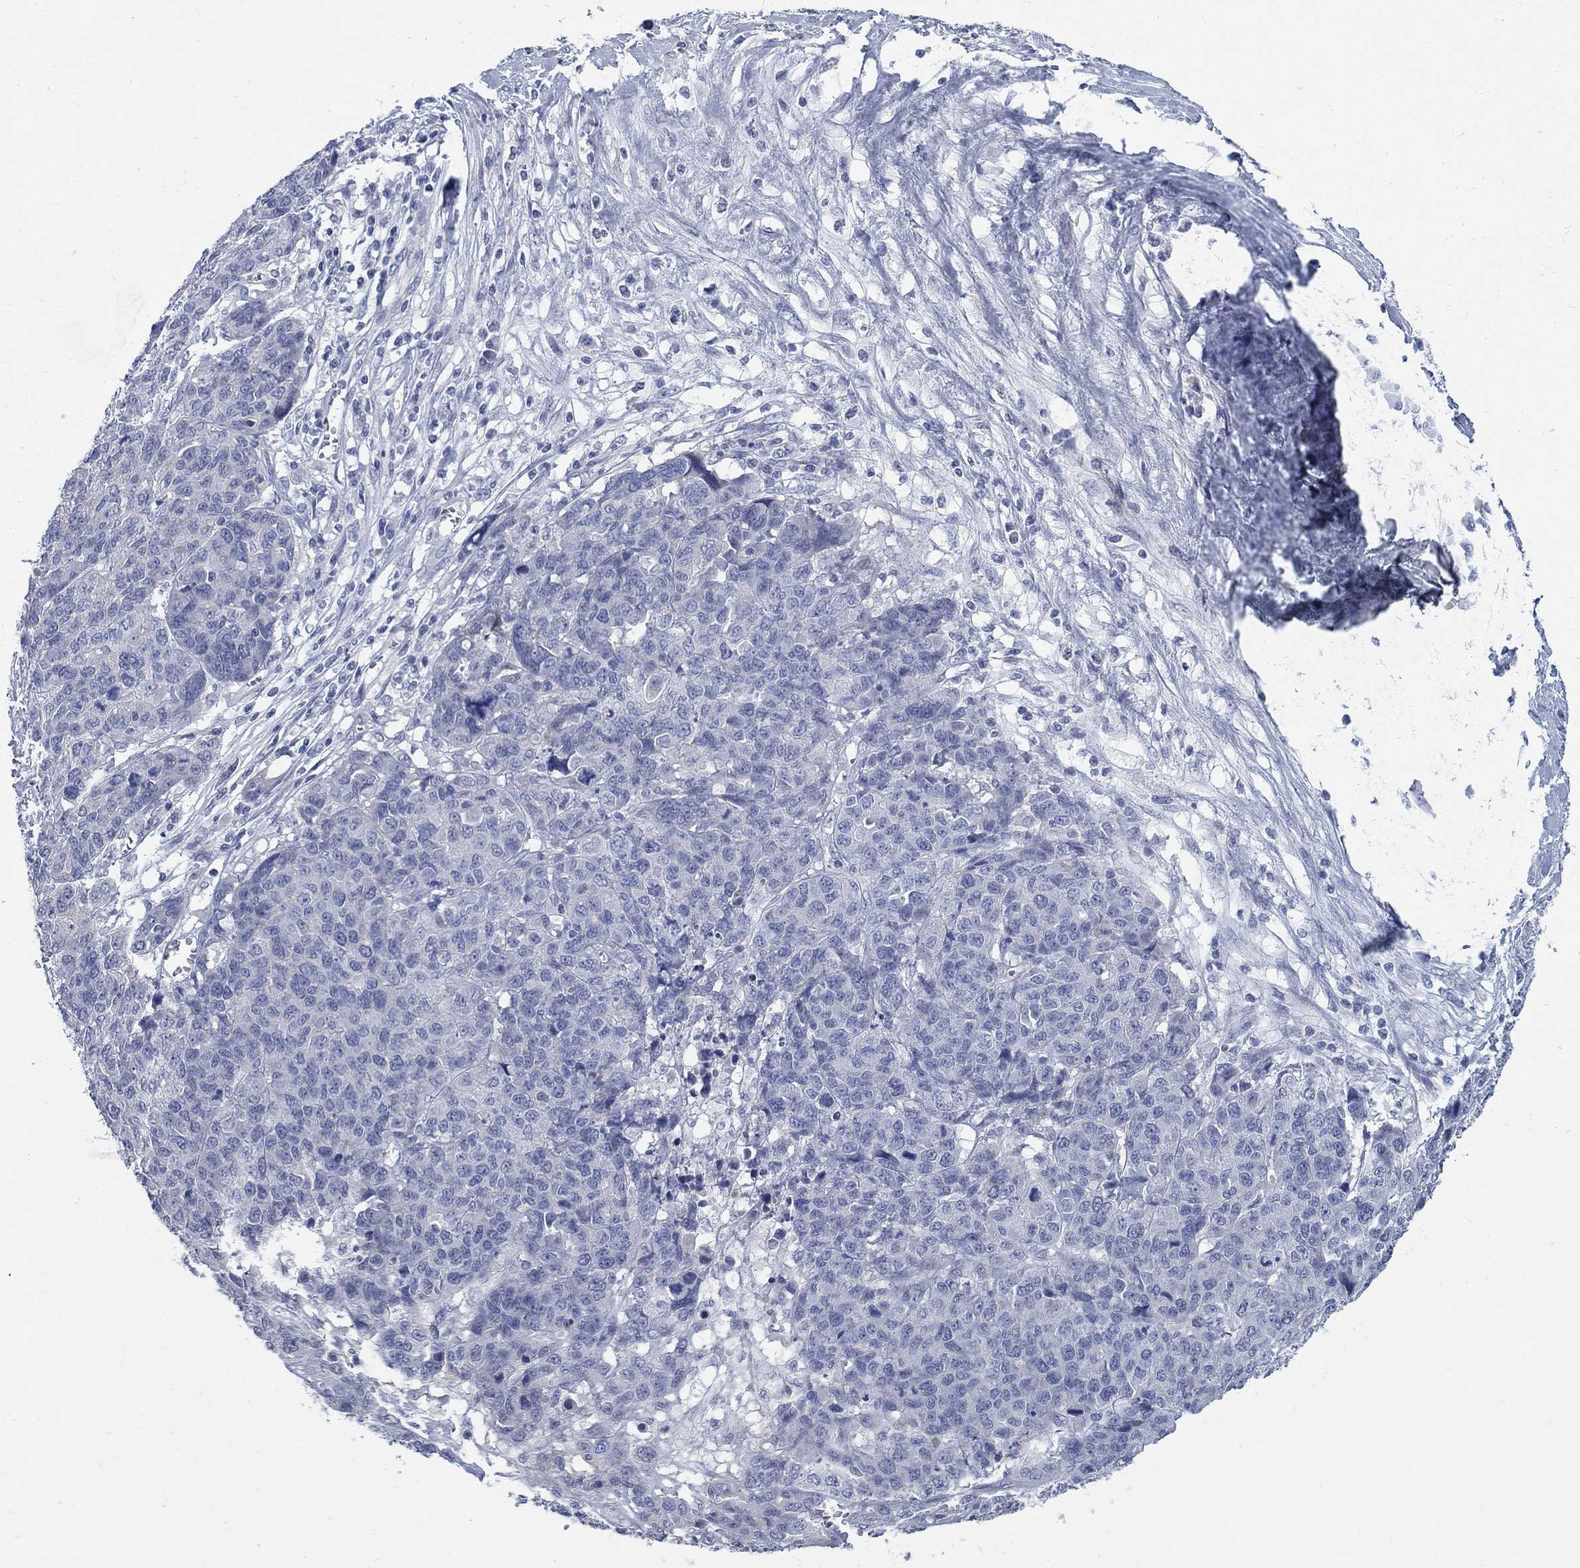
{"staining": {"intensity": "negative", "quantity": "none", "location": "none"}, "tissue": "ovarian cancer", "cell_type": "Tumor cells", "image_type": "cancer", "snomed": [{"axis": "morphology", "description": "Cystadenocarcinoma, serous, NOS"}, {"axis": "topography", "description": "Ovary"}], "caption": "IHC image of neoplastic tissue: ovarian serous cystadenocarcinoma stained with DAB reveals no significant protein expression in tumor cells.", "gene": "DNER", "patient": {"sex": "female", "age": 87}}